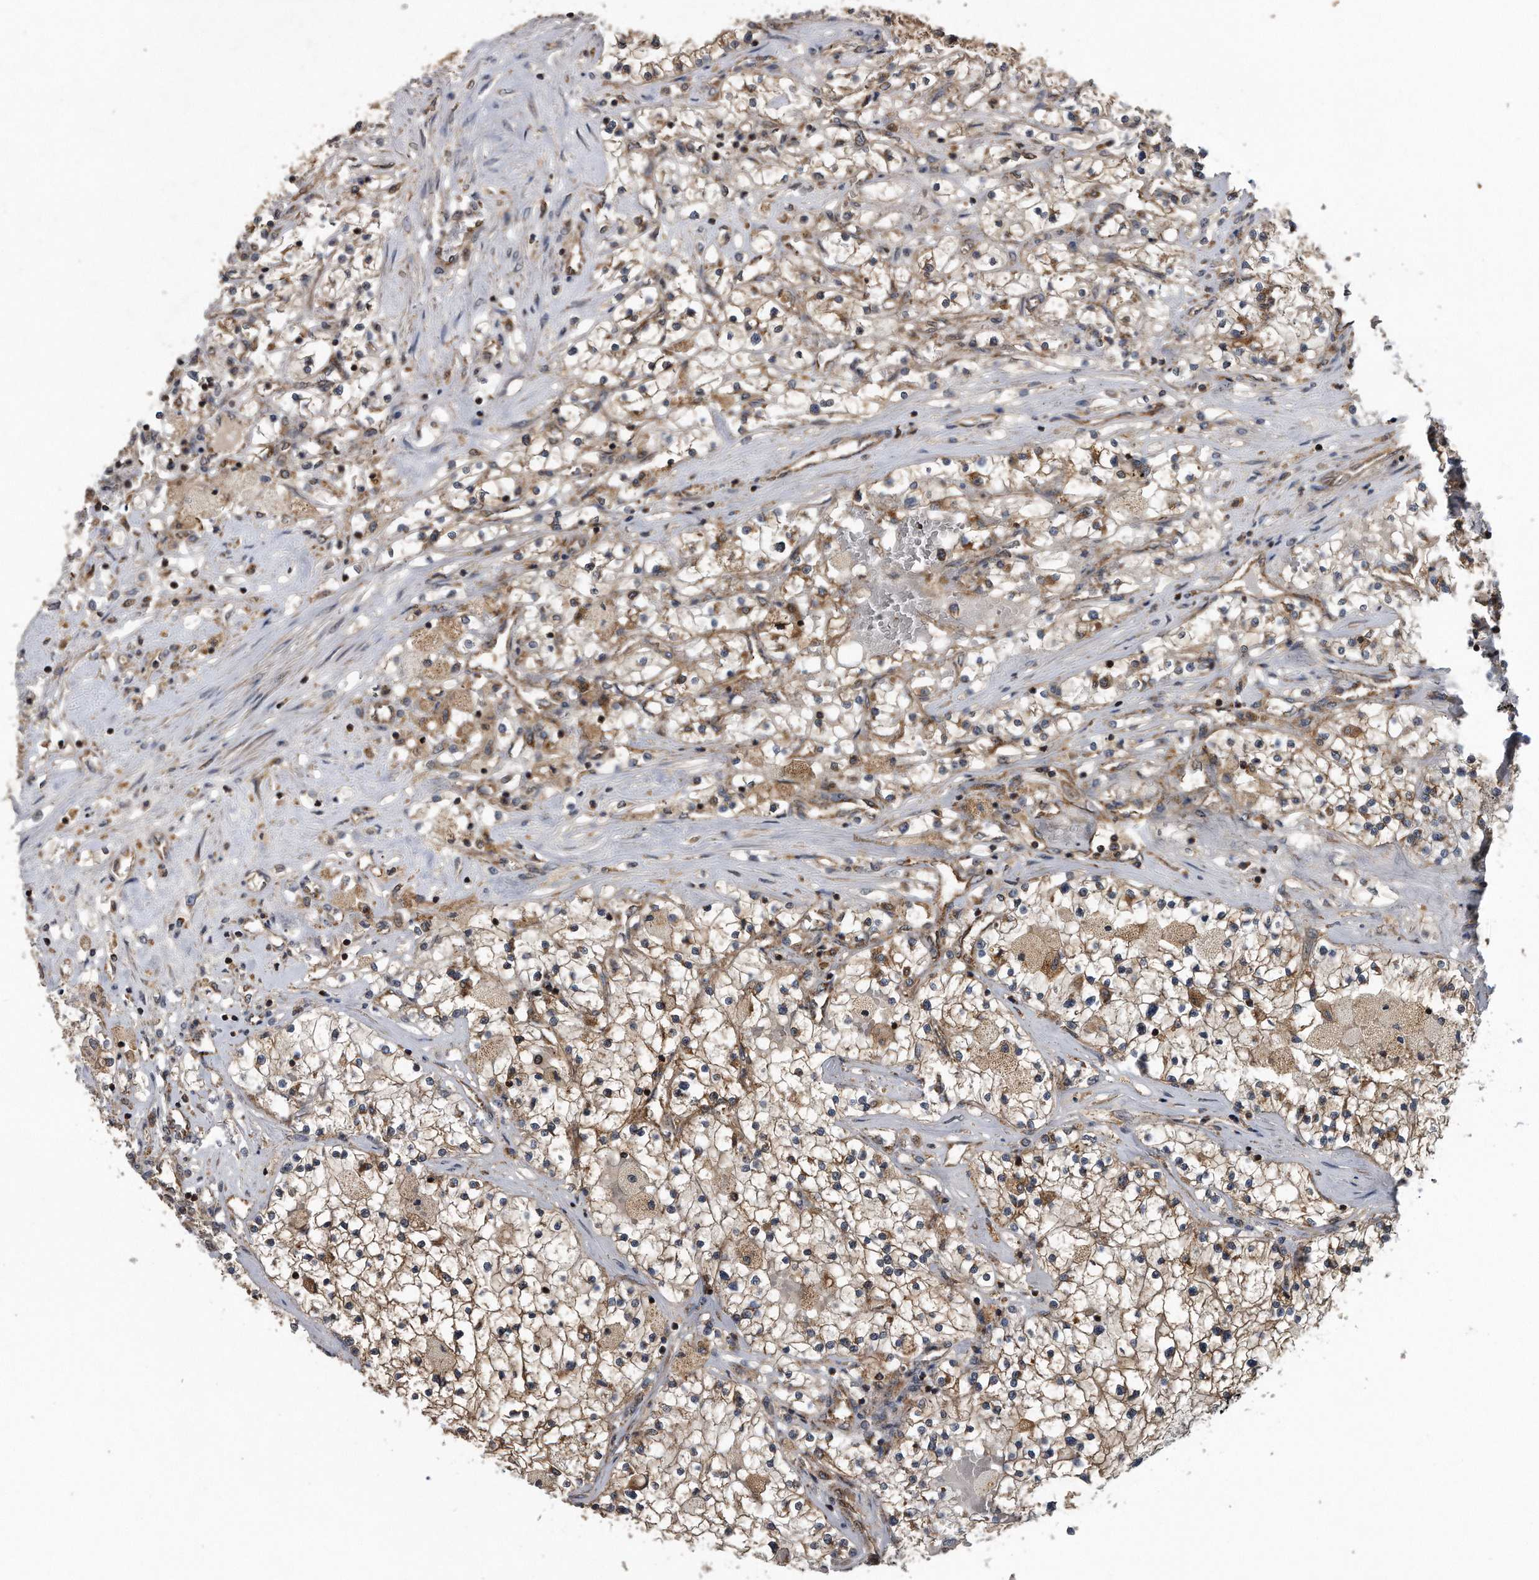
{"staining": {"intensity": "moderate", "quantity": ">75%", "location": "cytoplasmic/membranous"}, "tissue": "renal cancer", "cell_type": "Tumor cells", "image_type": "cancer", "snomed": [{"axis": "morphology", "description": "Normal tissue, NOS"}, {"axis": "morphology", "description": "Adenocarcinoma, NOS"}, {"axis": "topography", "description": "Kidney"}], "caption": "Moderate cytoplasmic/membranous protein staining is identified in about >75% of tumor cells in renal cancer (adenocarcinoma).", "gene": "ALPK2", "patient": {"sex": "male", "age": 68}}